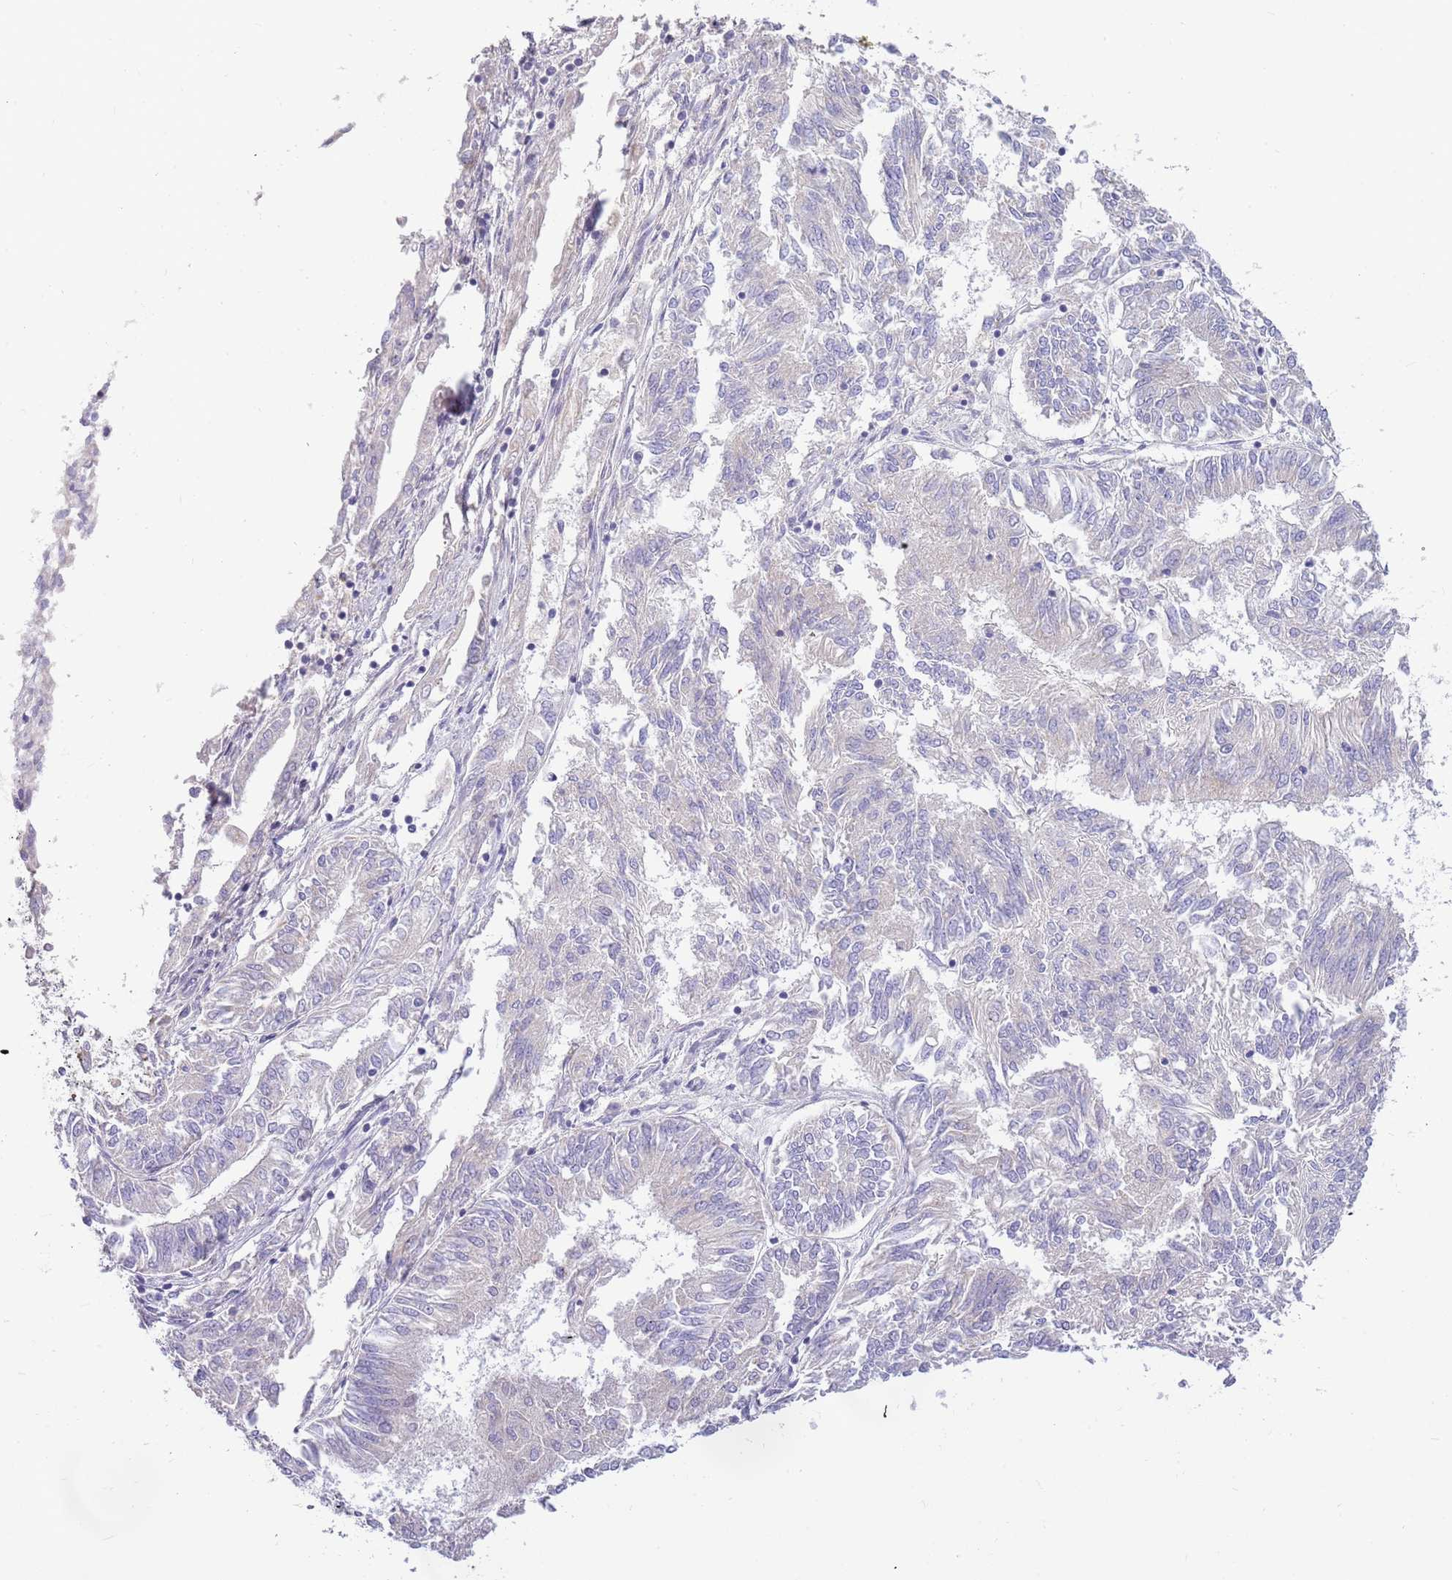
{"staining": {"intensity": "negative", "quantity": "none", "location": "none"}, "tissue": "endometrial cancer", "cell_type": "Tumor cells", "image_type": "cancer", "snomed": [{"axis": "morphology", "description": "Adenocarcinoma, NOS"}, {"axis": "topography", "description": "Endometrium"}], "caption": "The IHC histopathology image has no significant positivity in tumor cells of endometrial adenocarcinoma tissue.", "gene": "DNAJA3", "patient": {"sex": "female", "age": 58}}